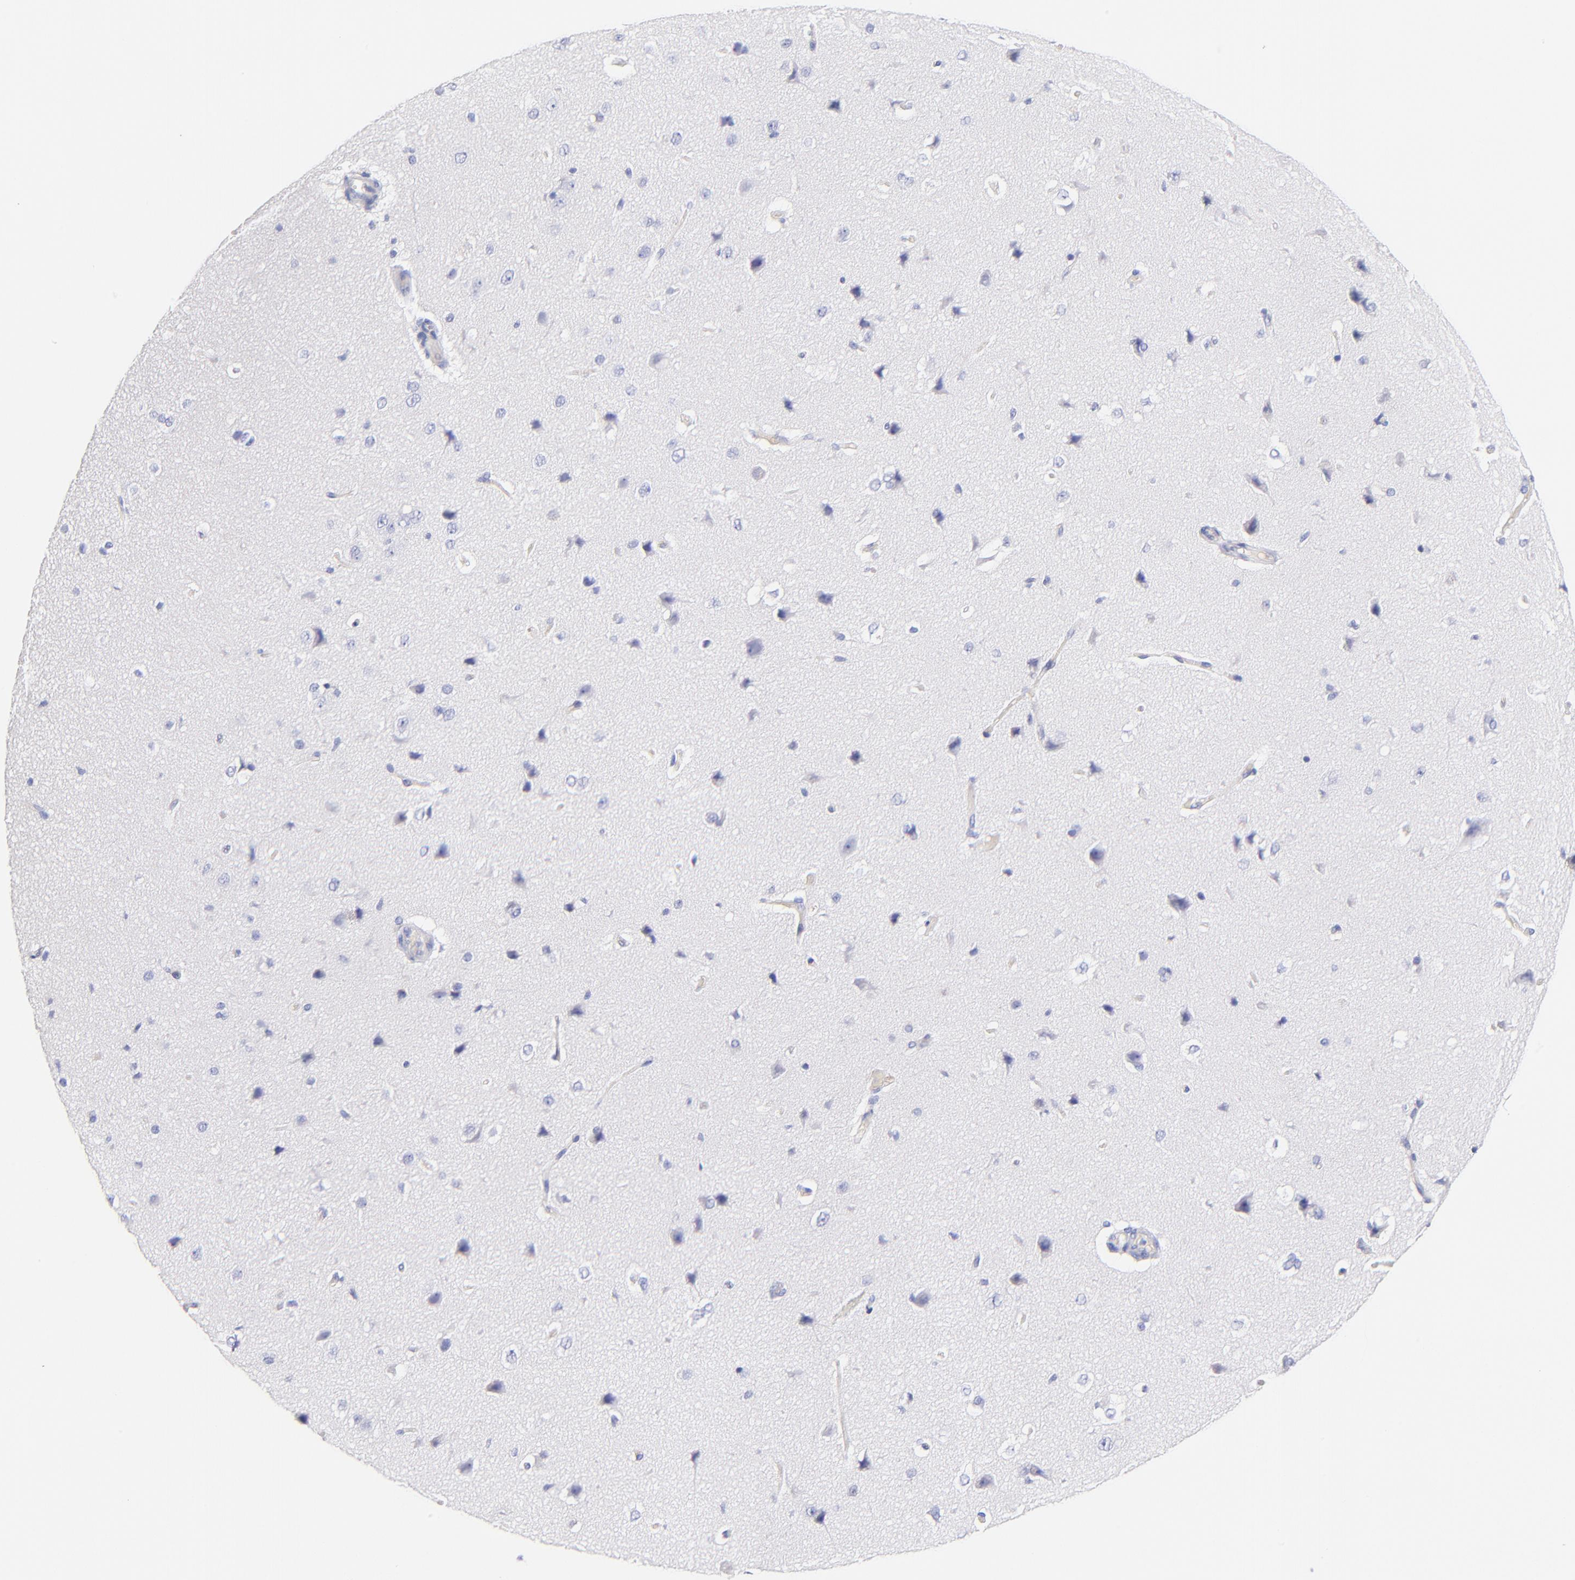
{"staining": {"intensity": "negative", "quantity": "none", "location": "none"}, "tissue": "cerebral cortex", "cell_type": "Endothelial cells", "image_type": "normal", "snomed": [{"axis": "morphology", "description": "Normal tissue, NOS"}, {"axis": "topography", "description": "Cerebral cortex"}], "caption": "High power microscopy micrograph of an IHC micrograph of benign cerebral cortex, revealing no significant staining in endothelial cells.", "gene": "ASB9", "patient": {"sex": "female", "age": 45}}